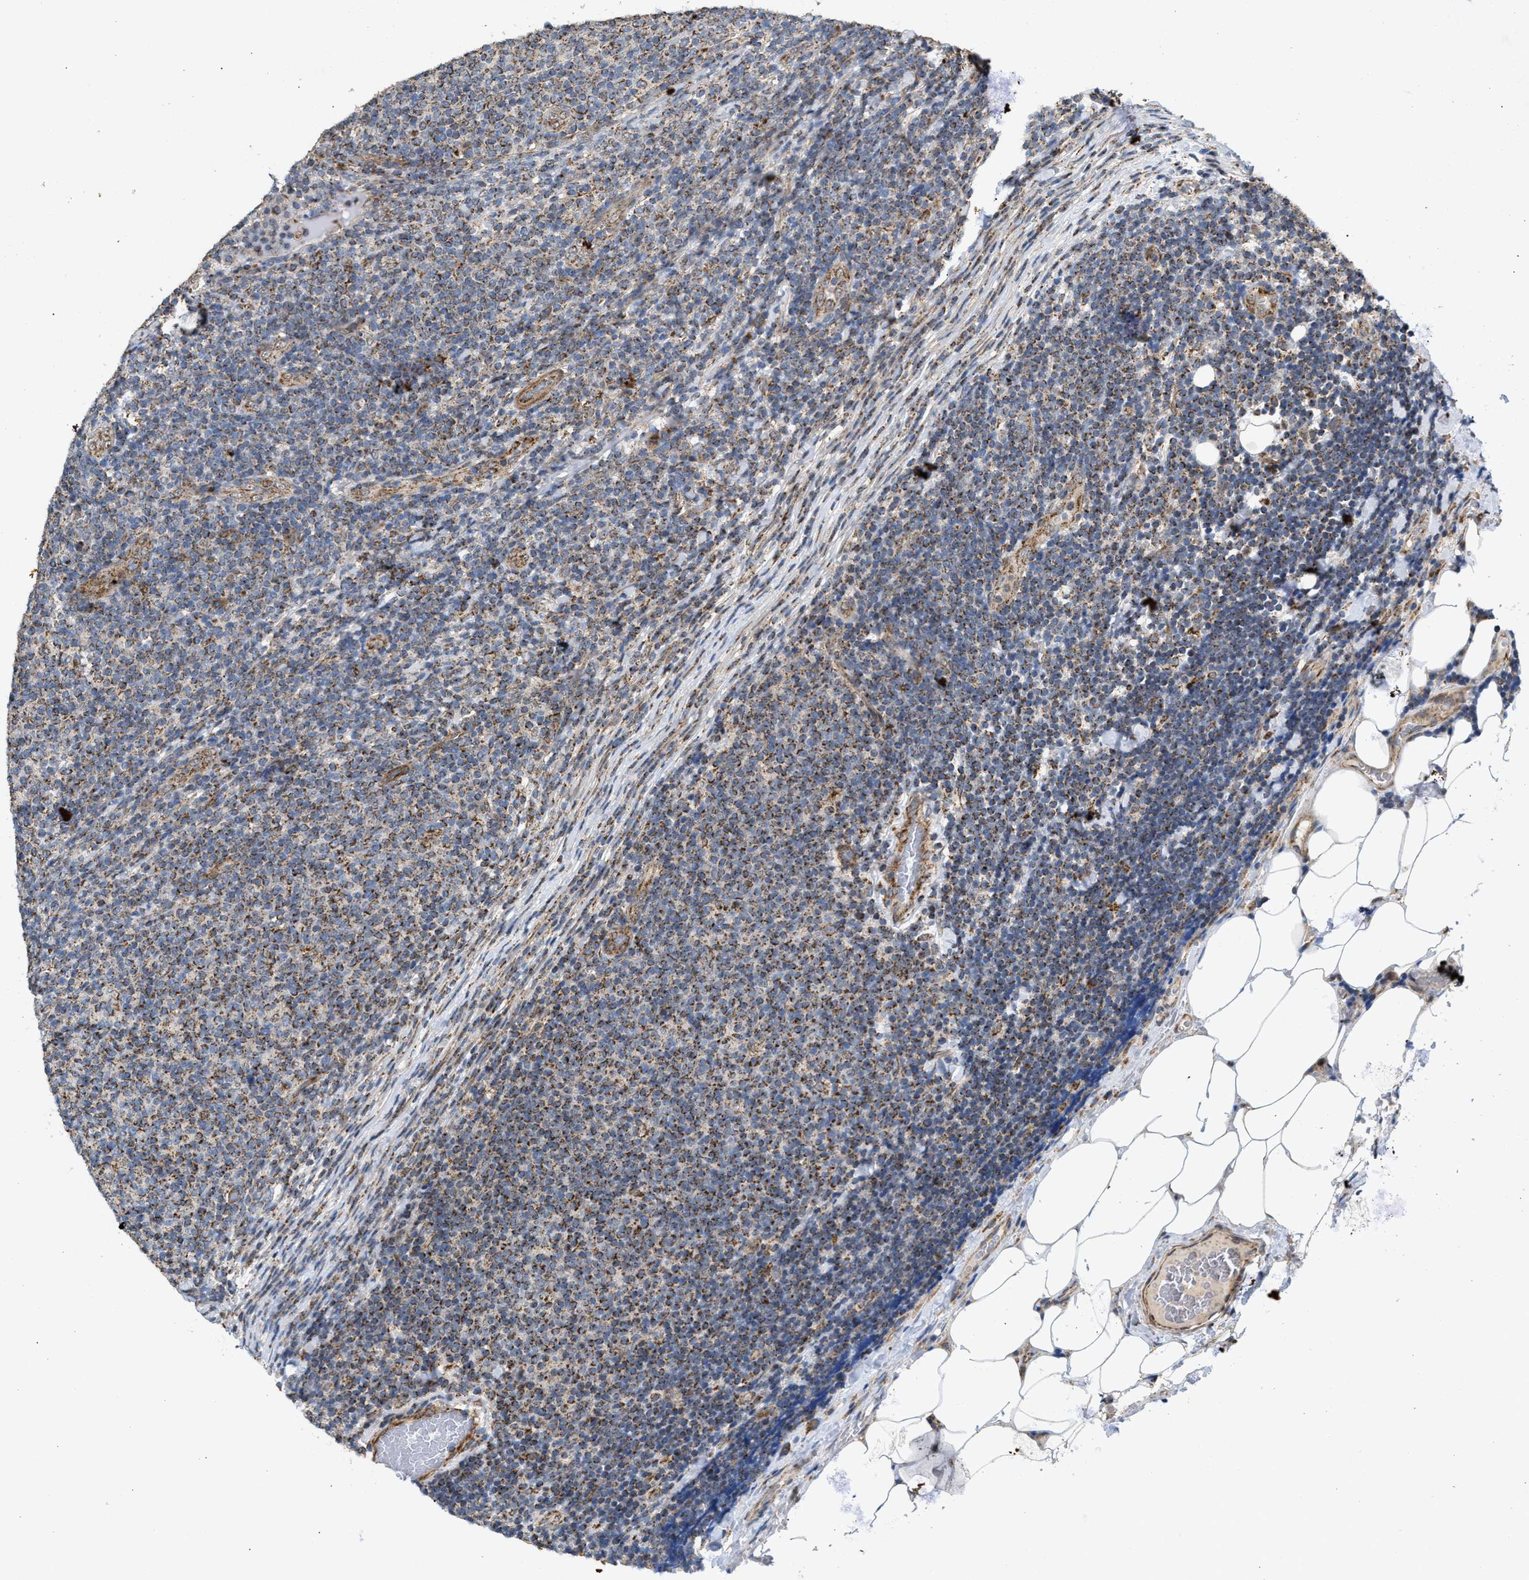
{"staining": {"intensity": "moderate", "quantity": ">75%", "location": "cytoplasmic/membranous"}, "tissue": "lymphoma", "cell_type": "Tumor cells", "image_type": "cancer", "snomed": [{"axis": "morphology", "description": "Malignant lymphoma, non-Hodgkin's type, Low grade"}, {"axis": "topography", "description": "Lymph node"}], "caption": "High-magnification brightfield microscopy of lymphoma stained with DAB (brown) and counterstained with hematoxylin (blue). tumor cells exhibit moderate cytoplasmic/membranous staining is seen in about>75% of cells.", "gene": "TACO1", "patient": {"sex": "male", "age": 66}}